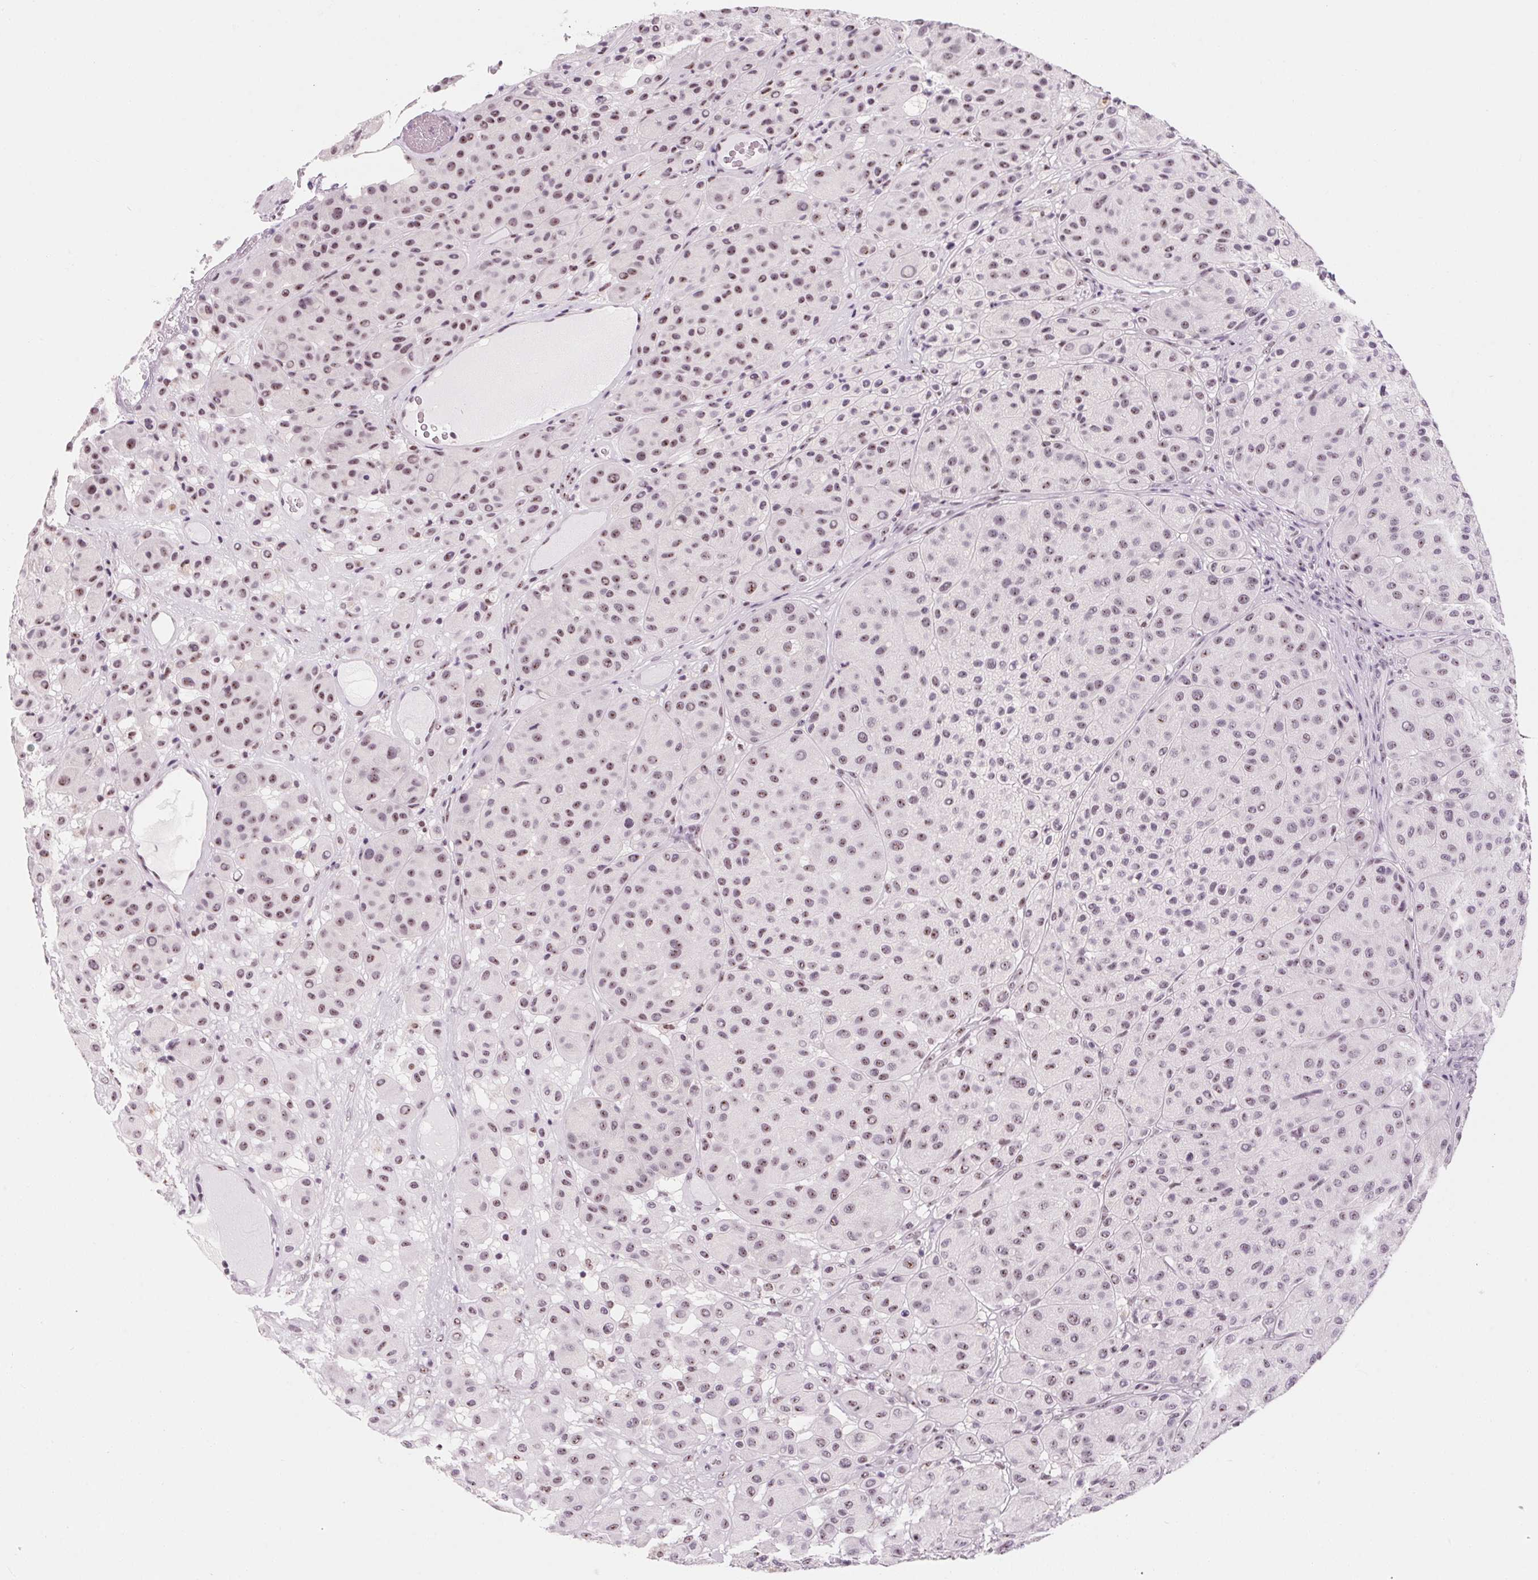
{"staining": {"intensity": "weak", "quantity": ">75%", "location": "nuclear"}, "tissue": "melanoma", "cell_type": "Tumor cells", "image_type": "cancer", "snomed": [{"axis": "morphology", "description": "Malignant melanoma, Metastatic site"}, {"axis": "topography", "description": "Smooth muscle"}], "caption": "This histopathology image demonstrates immunohistochemistry staining of human malignant melanoma (metastatic site), with low weak nuclear expression in approximately >75% of tumor cells.", "gene": "ZIC4", "patient": {"sex": "male", "age": 41}}